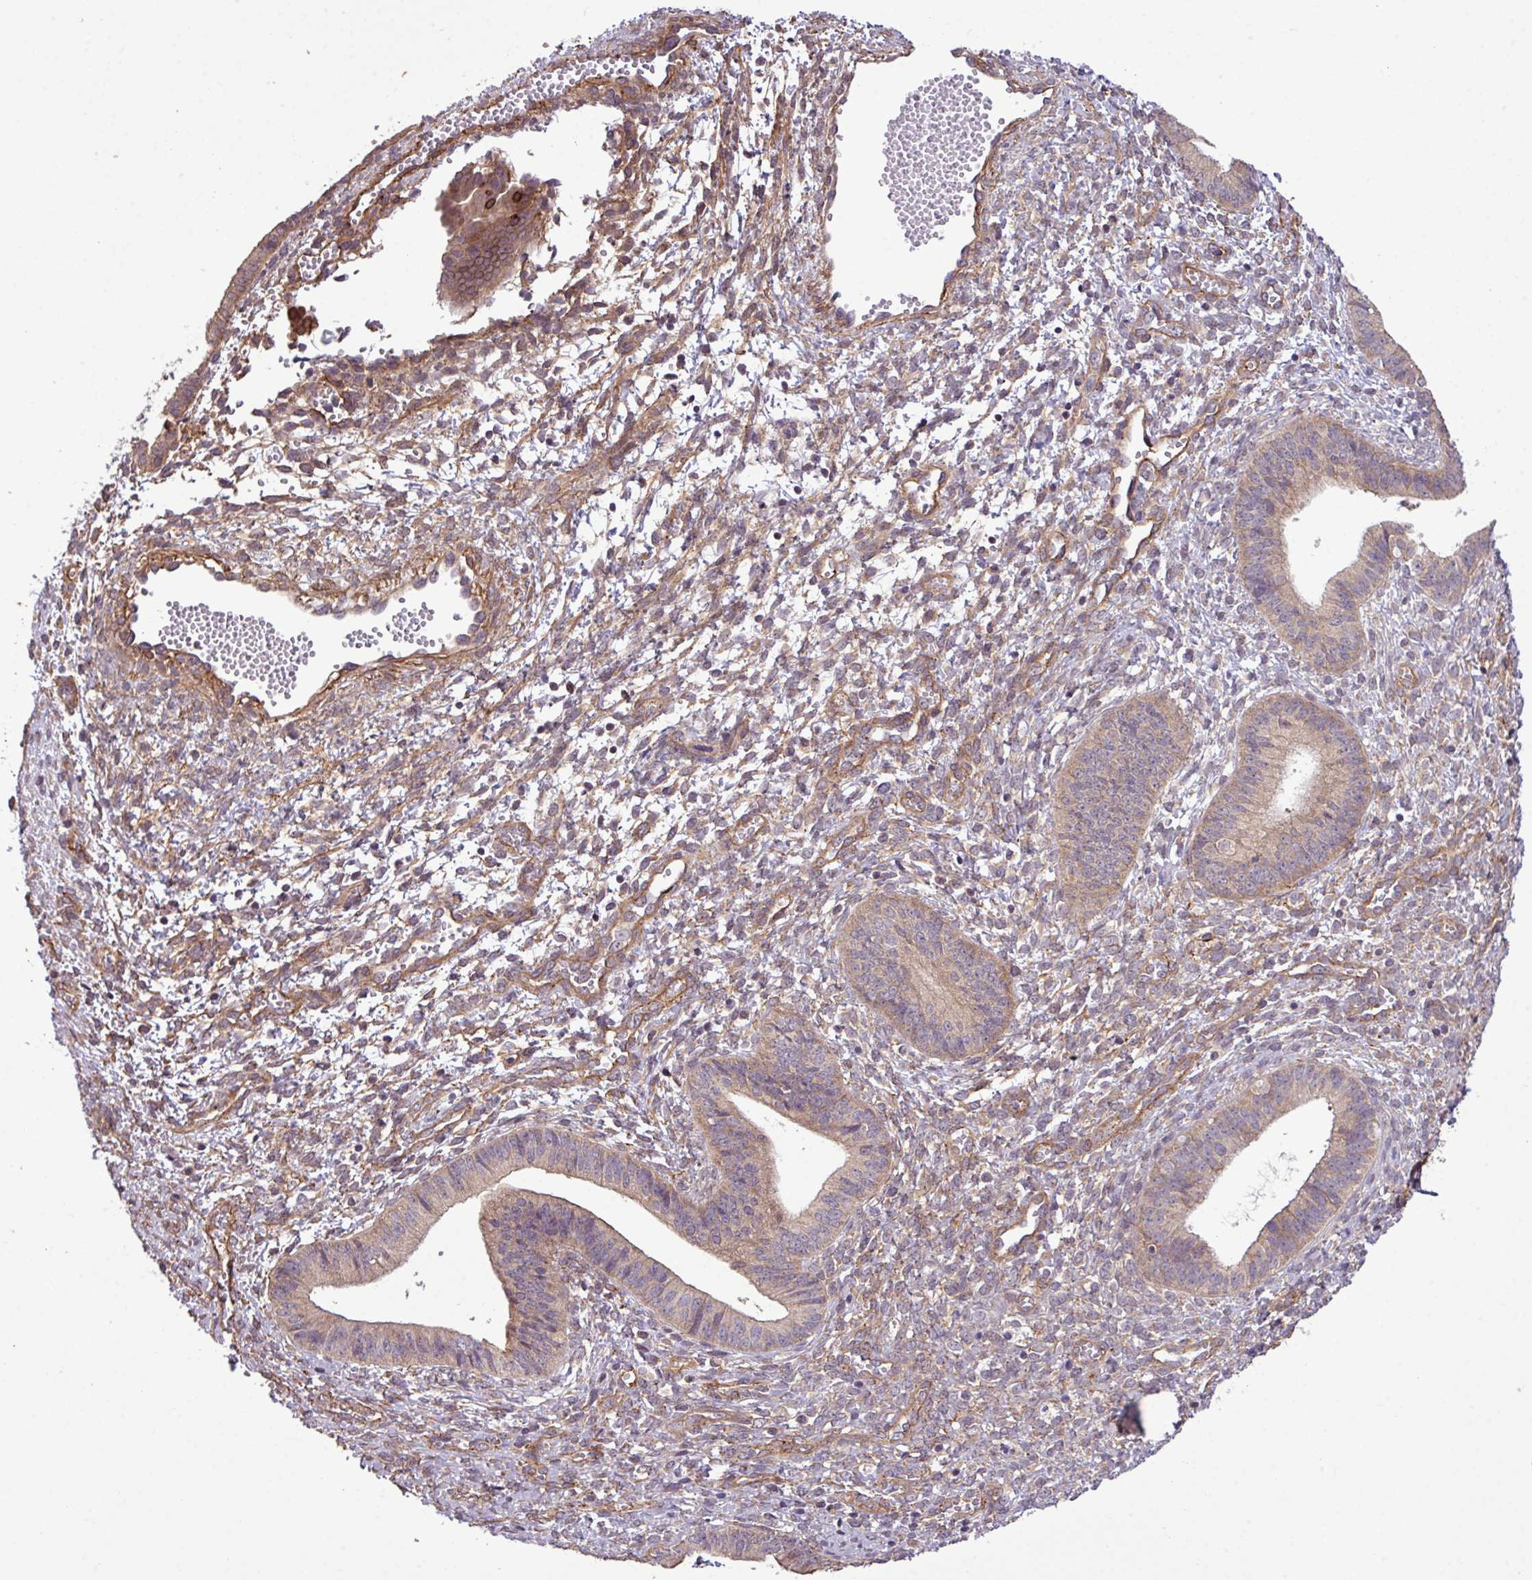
{"staining": {"intensity": "moderate", "quantity": ">75%", "location": "cytoplasmic/membranous"}, "tissue": "cervical cancer", "cell_type": "Tumor cells", "image_type": "cancer", "snomed": [{"axis": "morphology", "description": "Squamous cell carcinoma, NOS"}, {"axis": "topography", "description": "Cervix"}], "caption": "Immunohistochemistry (IHC) image of squamous cell carcinoma (cervical) stained for a protein (brown), which exhibits medium levels of moderate cytoplasmic/membranous positivity in about >75% of tumor cells.", "gene": "XIAP", "patient": {"sex": "female", "age": 59}}